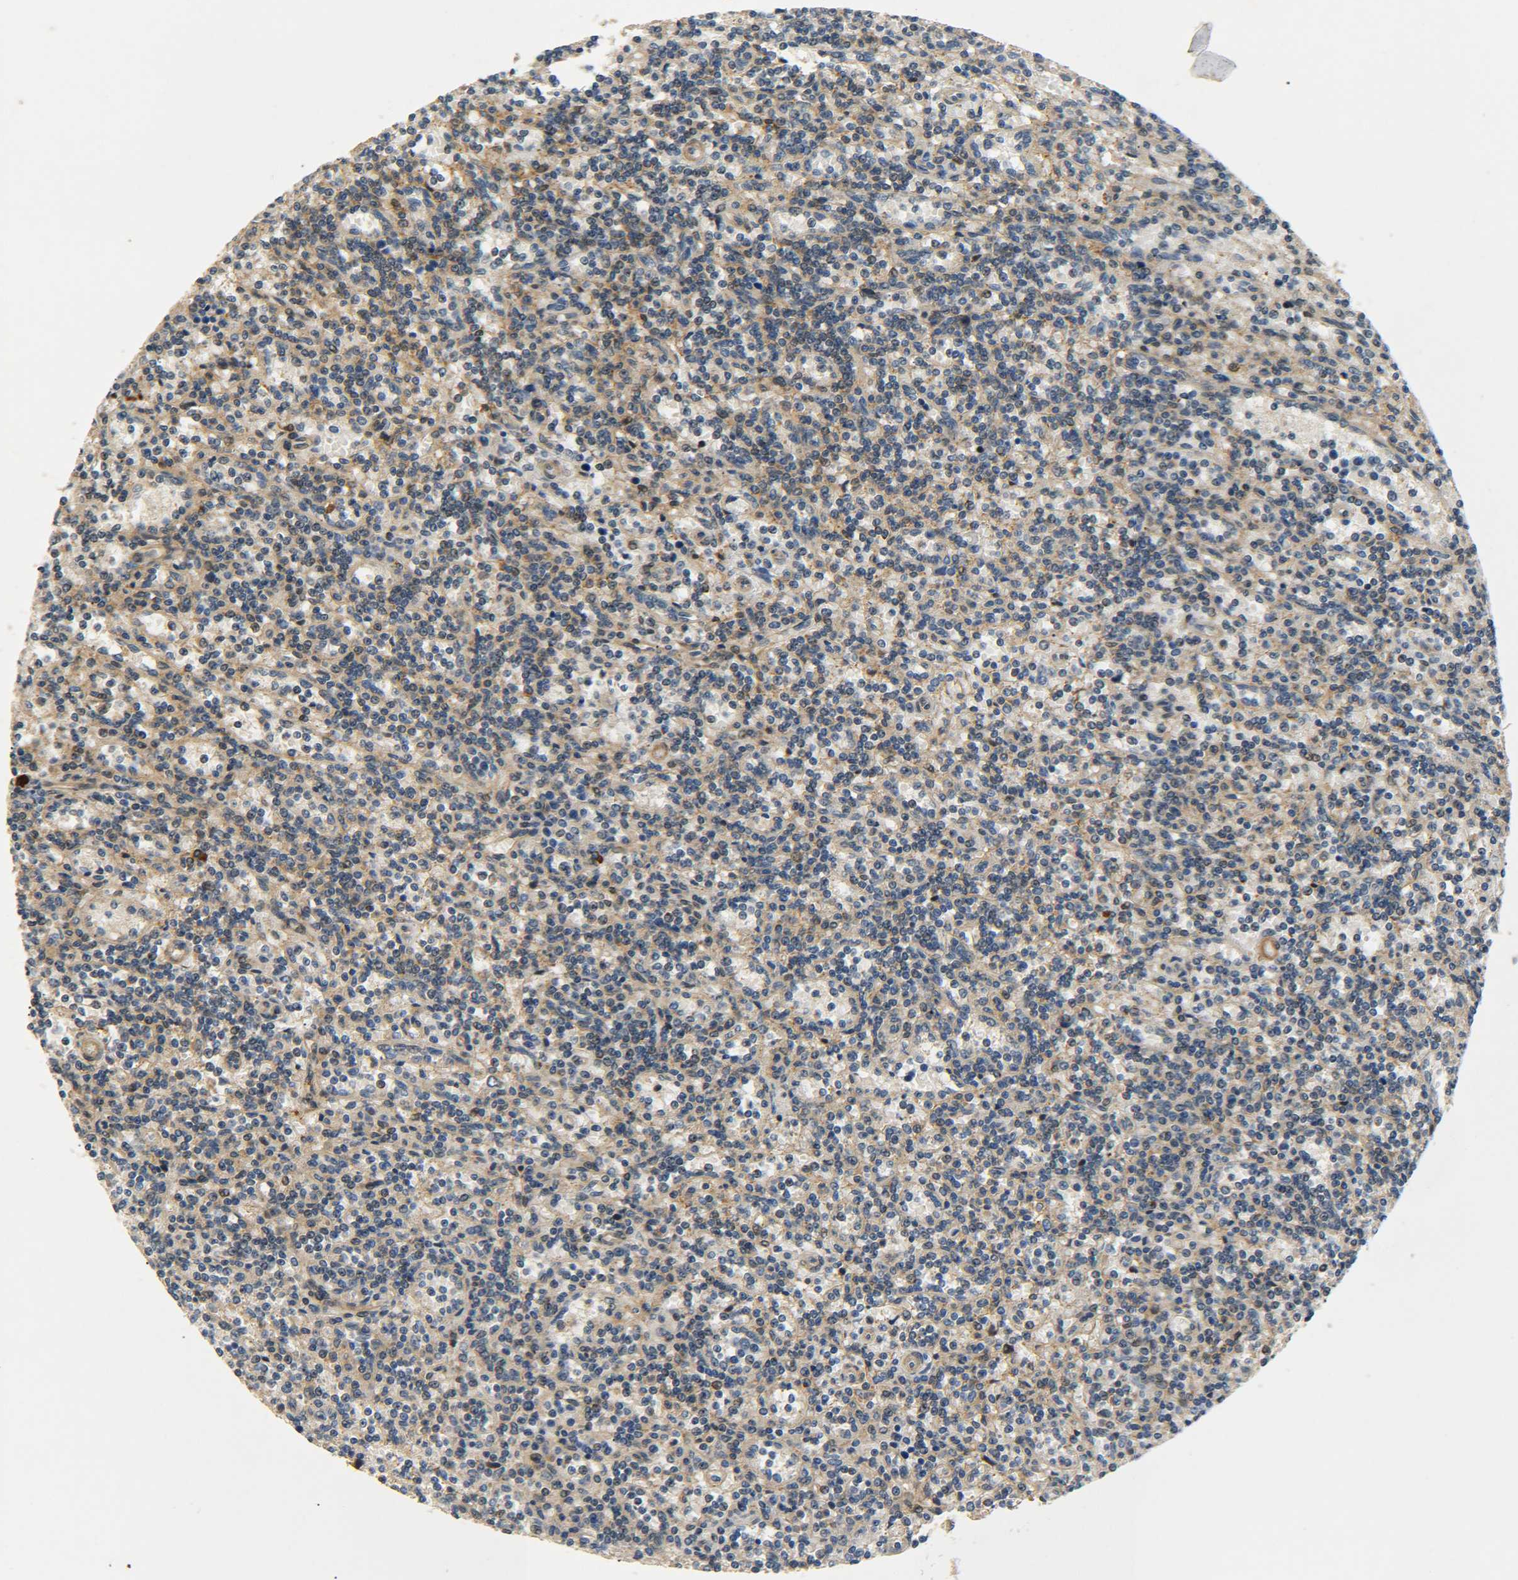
{"staining": {"intensity": "weak", "quantity": ">75%", "location": "cytoplasmic/membranous"}, "tissue": "lymphoma", "cell_type": "Tumor cells", "image_type": "cancer", "snomed": [{"axis": "morphology", "description": "Malignant lymphoma, non-Hodgkin's type, Low grade"}, {"axis": "topography", "description": "Spleen"}], "caption": "Lymphoma stained for a protein displays weak cytoplasmic/membranous positivity in tumor cells.", "gene": "MEIS1", "patient": {"sex": "male", "age": 73}}